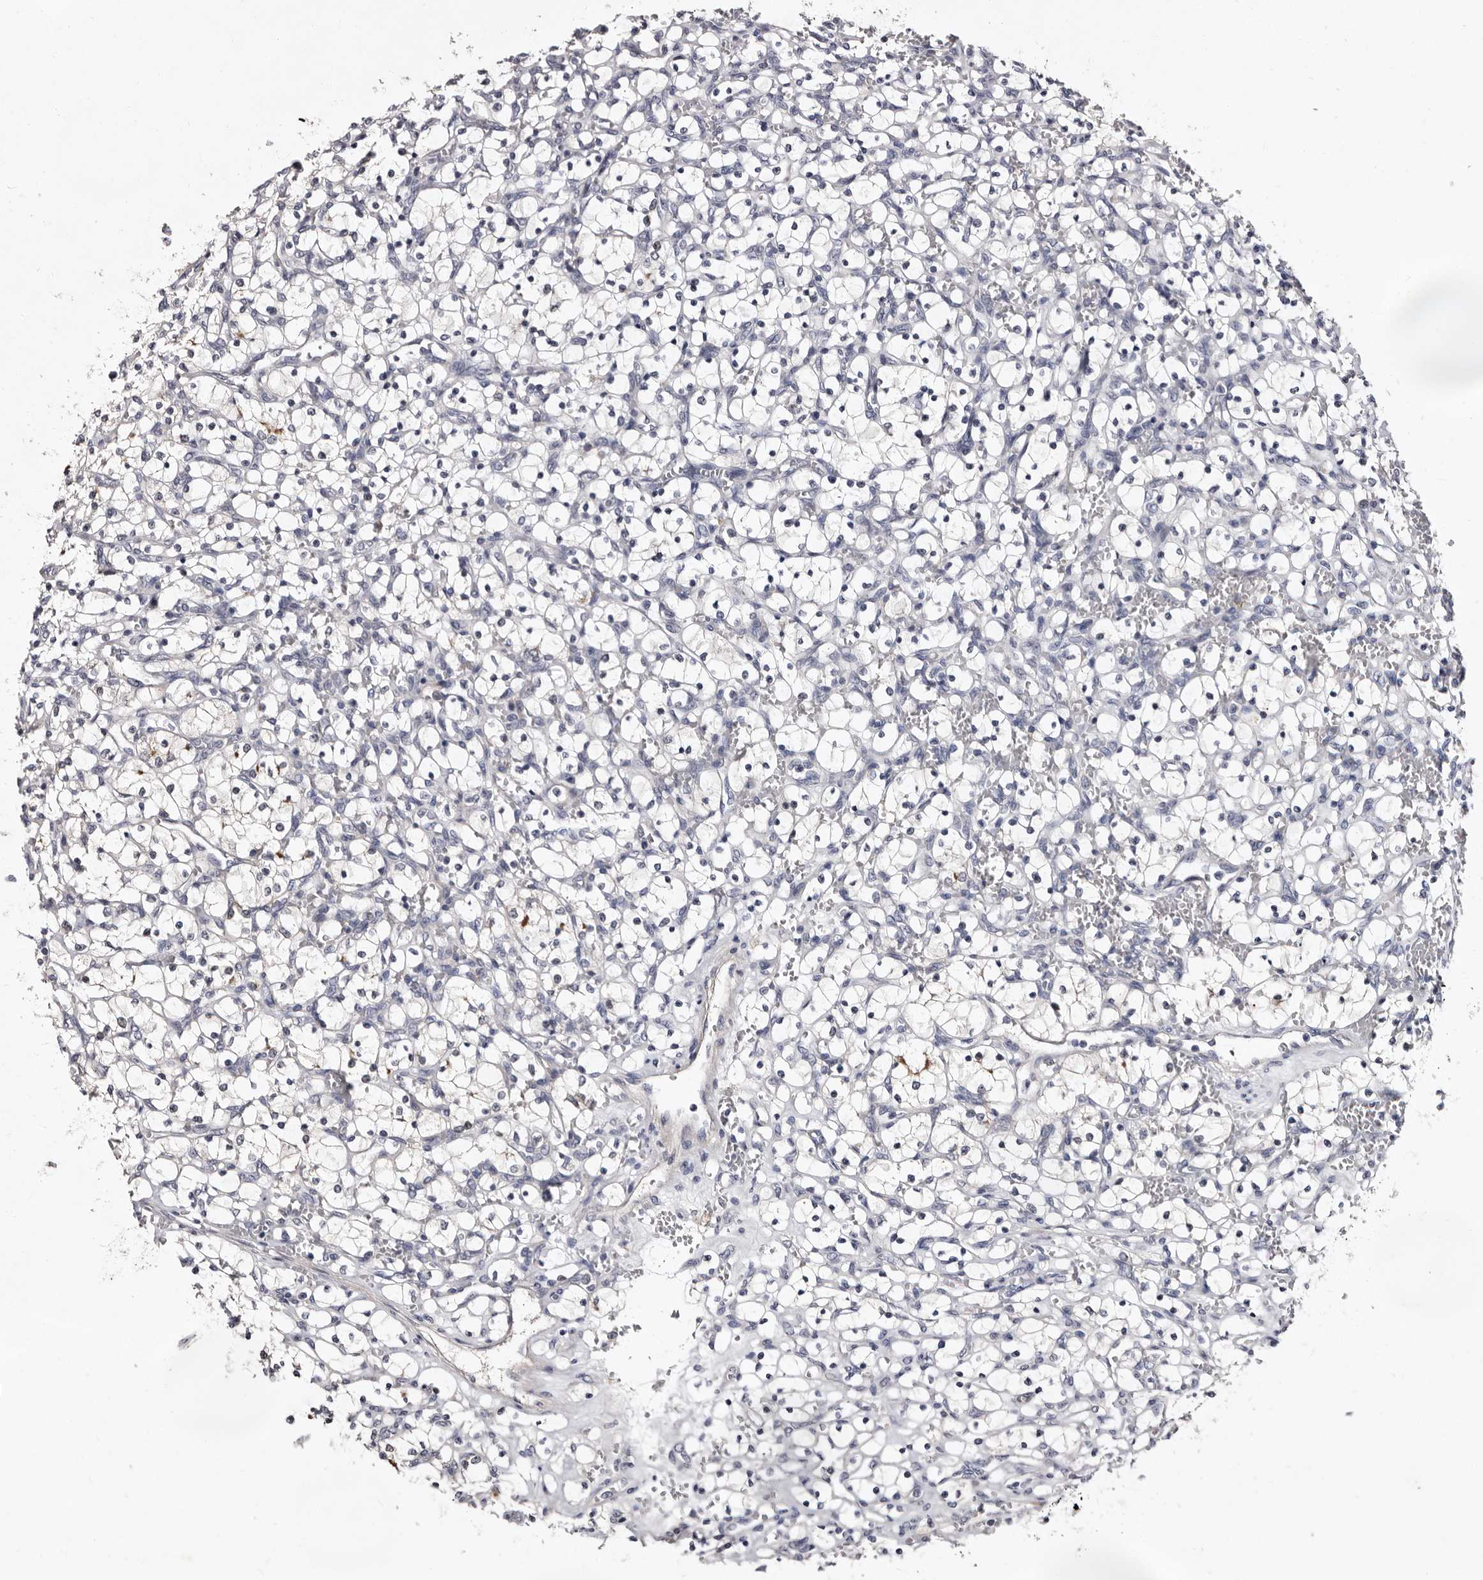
{"staining": {"intensity": "negative", "quantity": "none", "location": "none"}, "tissue": "renal cancer", "cell_type": "Tumor cells", "image_type": "cancer", "snomed": [{"axis": "morphology", "description": "Adenocarcinoma, NOS"}, {"axis": "topography", "description": "Kidney"}], "caption": "Immunohistochemistry image of renal cancer (adenocarcinoma) stained for a protein (brown), which reveals no expression in tumor cells.", "gene": "LANCL2", "patient": {"sex": "female", "age": 69}}